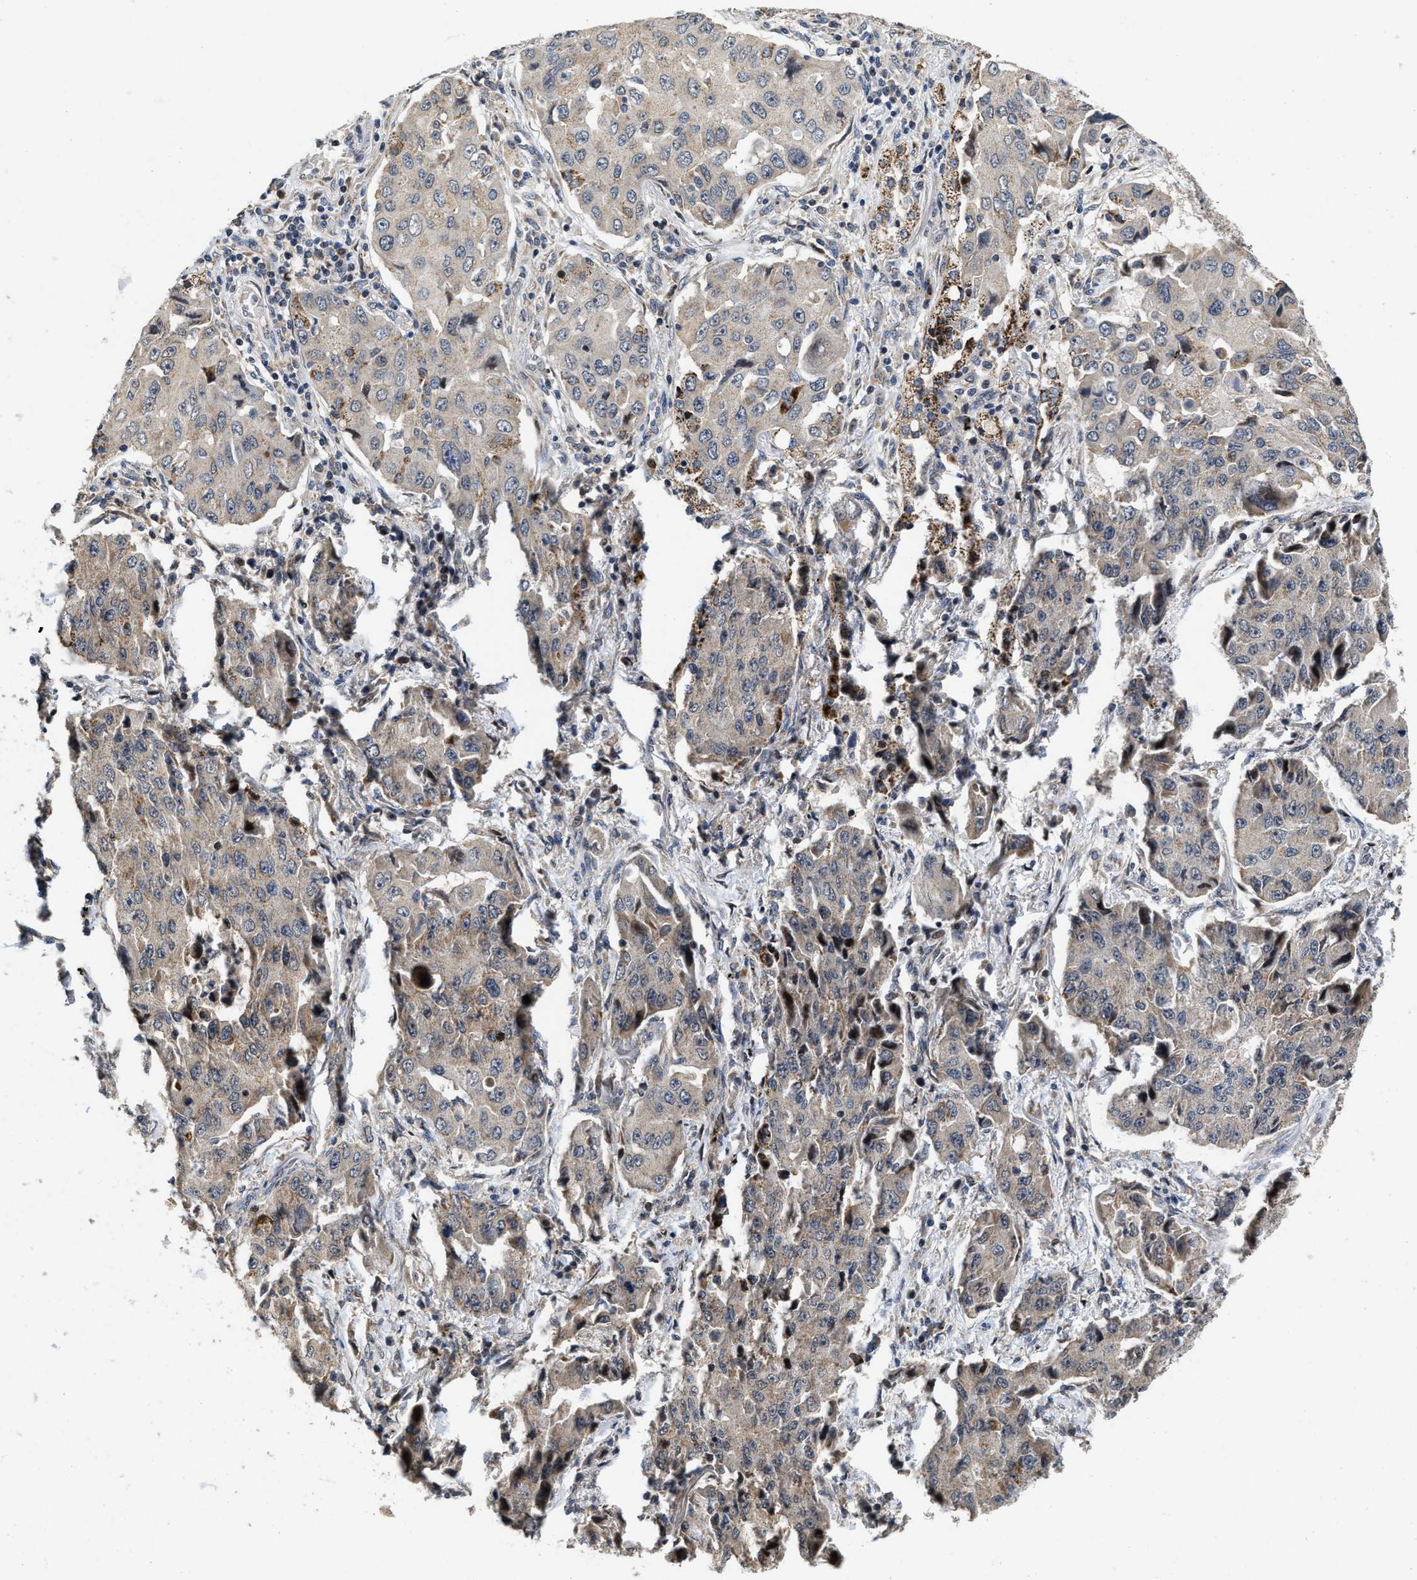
{"staining": {"intensity": "weak", "quantity": "25%-75%", "location": "cytoplasmic/membranous"}, "tissue": "lung cancer", "cell_type": "Tumor cells", "image_type": "cancer", "snomed": [{"axis": "morphology", "description": "Adenocarcinoma, NOS"}, {"axis": "topography", "description": "Lung"}], "caption": "Lung cancer (adenocarcinoma) was stained to show a protein in brown. There is low levels of weak cytoplasmic/membranous staining in approximately 25%-75% of tumor cells.", "gene": "SCYL2", "patient": {"sex": "female", "age": 65}}